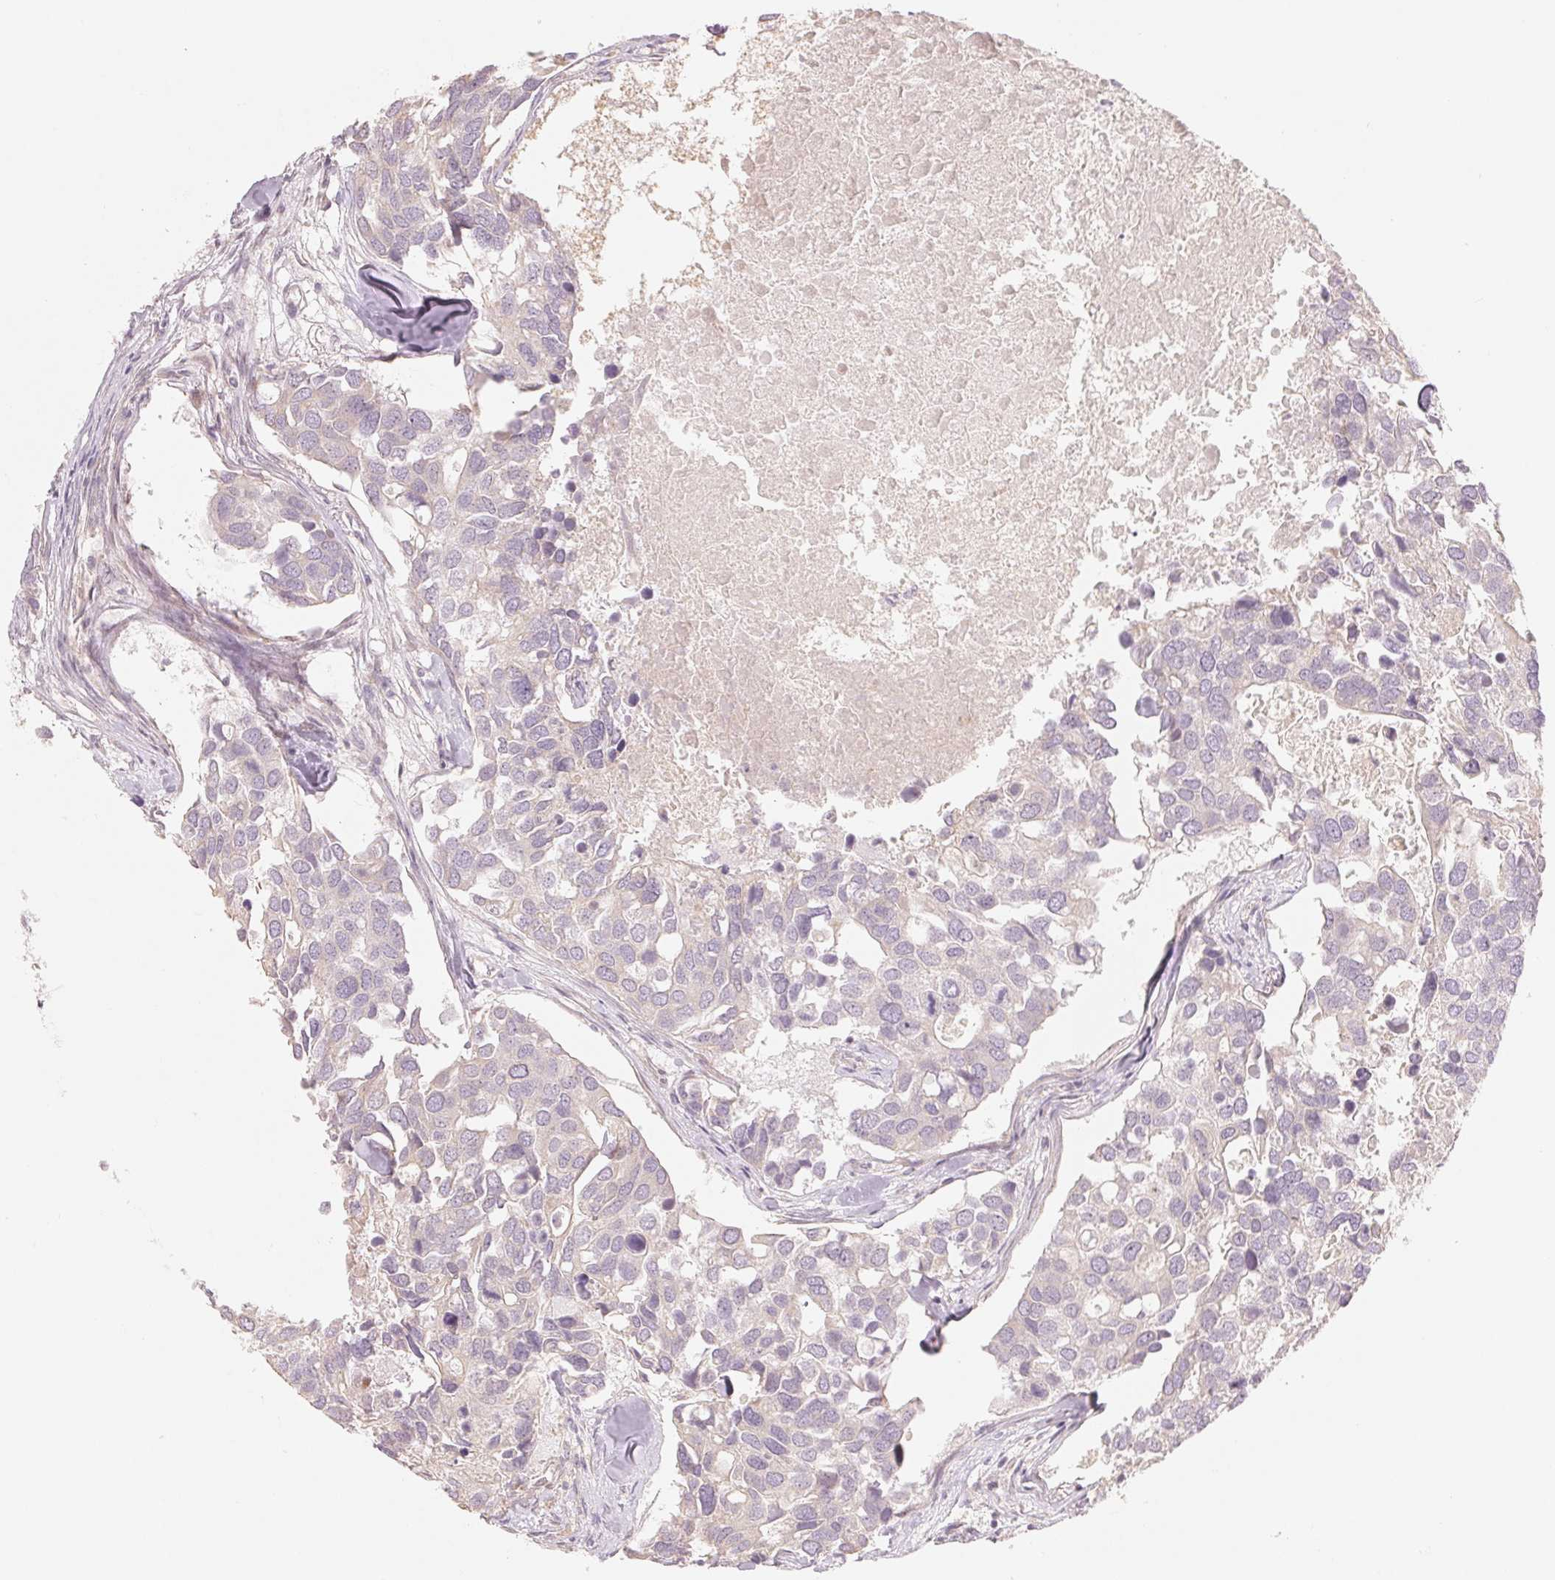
{"staining": {"intensity": "negative", "quantity": "none", "location": "none"}, "tissue": "breast cancer", "cell_type": "Tumor cells", "image_type": "cancer", "snomed": [{"axis": "morphology", "description": "Duct carcinoma"}, {"axis": "topography", "description": "Breast"}], "caption": "This is a histopathology image of immunohistochemistry (IHC) staining of intraductal carcinoma (breast), which shows no expression in tumor cells.", "gene": "DENND2C", "patient": {"sex": "female", "age": 83}}